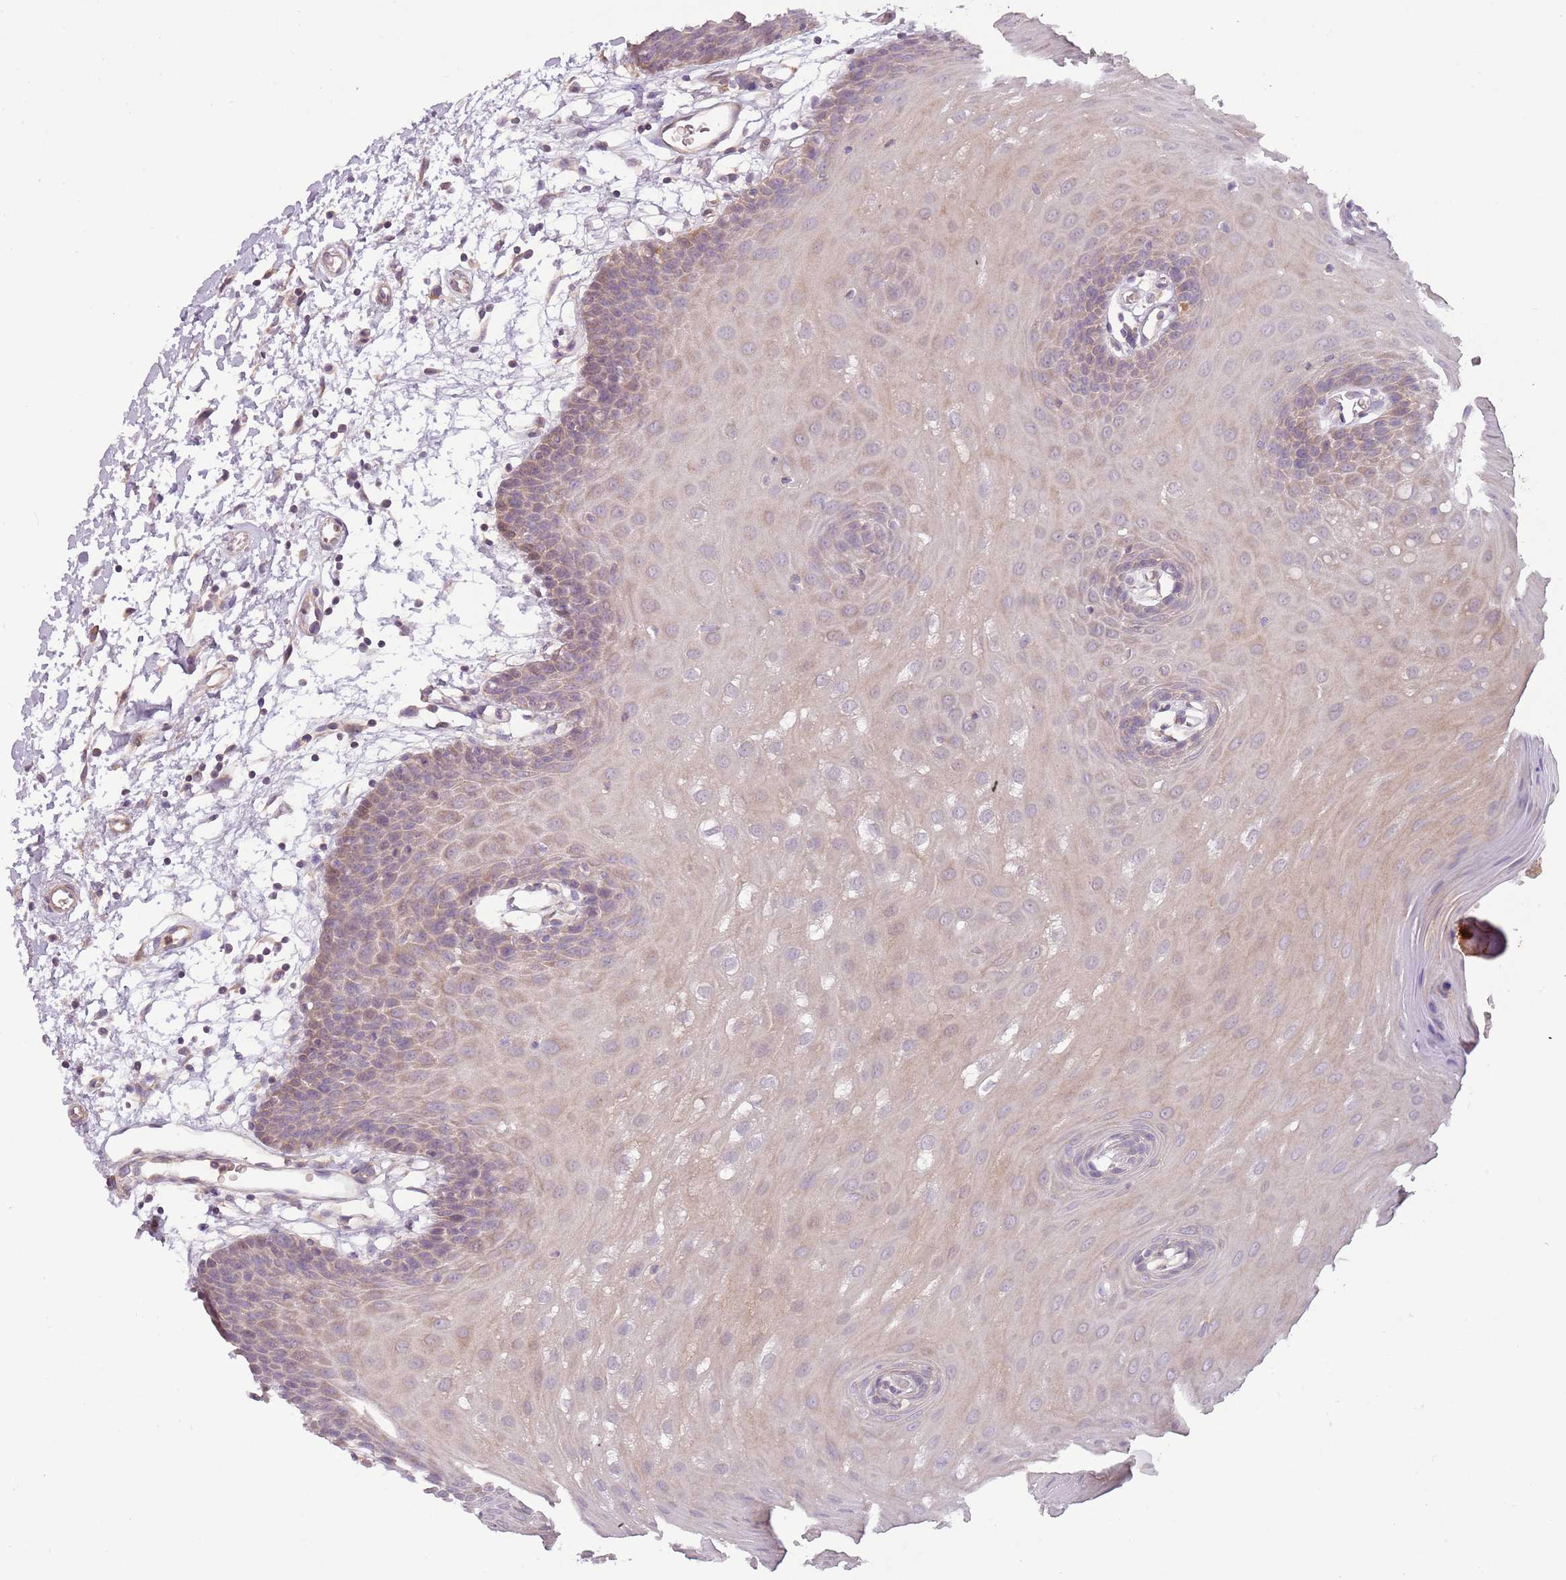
{"staining": {"intensity": "weak", "quantity": "25%-75%", "location": "cytoplasmic/membranous"}, "tissue": "oral mucosa", "cell_type": "Squamous epithelial cells", "image_type": "normal", "snomed": [{"axis": "morphology", "description": "Normal tissue, NOS"}, {"axis": "topography", "description": "Skeletal muscle"}, {"axis": "topography", "description": "Oral tissue"}, {"axis": "topography", "description": "Salivary gland"}, {"axis": "topography", "description": "Peripheral nerve tissue"}], "caption": "Immunohistochemical staining of benign human oral mucosa displays low levels of weak cytoplasmic/membranous staining in about 25%-75% of squamous epithelial cells.", "gene": "DTD2", "patient": {"sex": "male", "age": 54}}